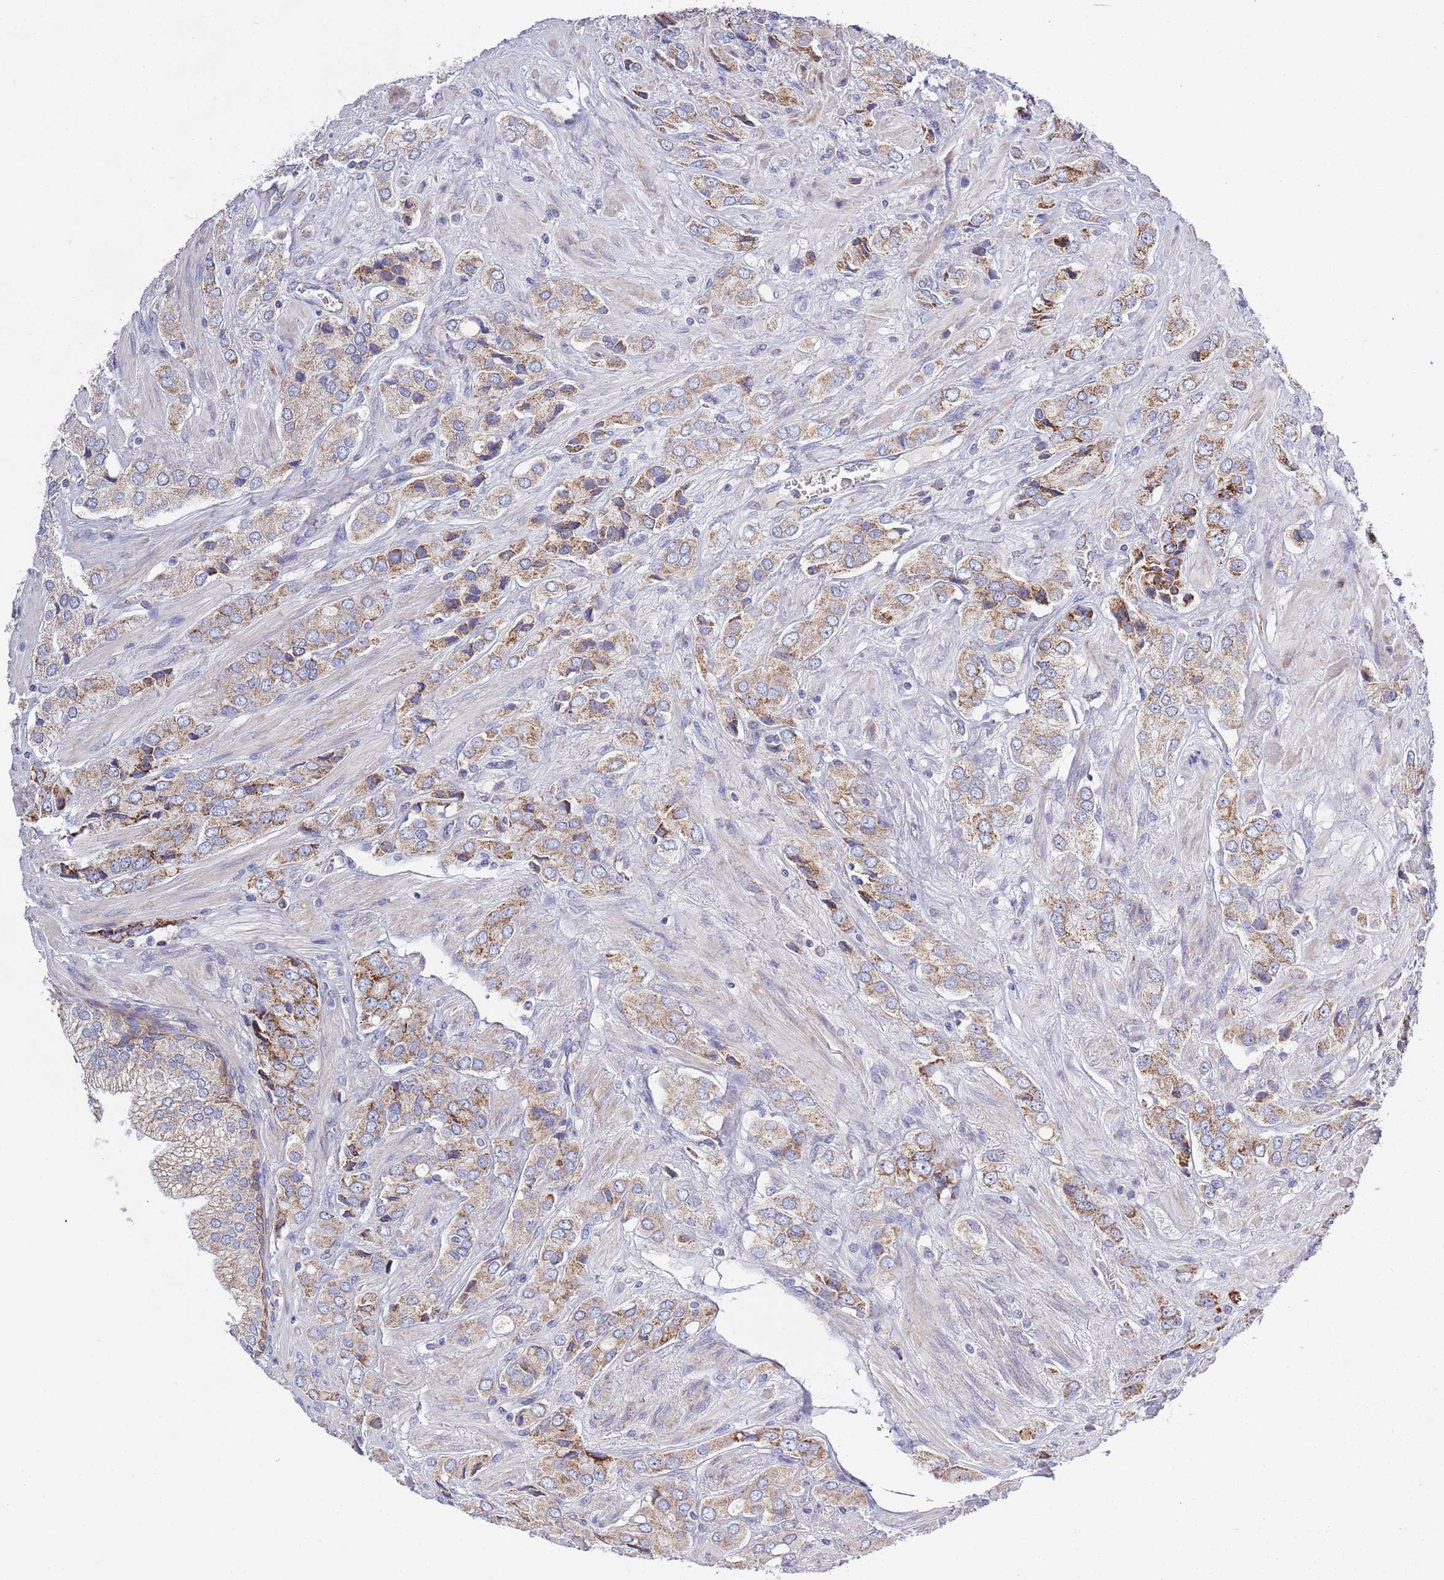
{"staining": {"intensity": "moderate", "quantity": ">75%", "location": "cytoplasmic/membranous"}, "tissue": "prostate cancer", "cell_type": "Tumor cells", "image_type": "cancer", "snomed": [{"axis": "morphology", "description": "Adenocarcinoma, High grade"}, {"axis": "topography", "description": "Prostate and seminal vesicle, NOS"}], "caption": "Immunohistochemistry (IHC) photomicrograph of high-grade adenocarcinoma (prostate) stained for a protein (brown), which reveals medium levels of moderate cytoplasmic/membranous staining in approximately >75% of tumor cells.", "gene": "EMC8", "patient": {"sex": "male", "age": 64}}